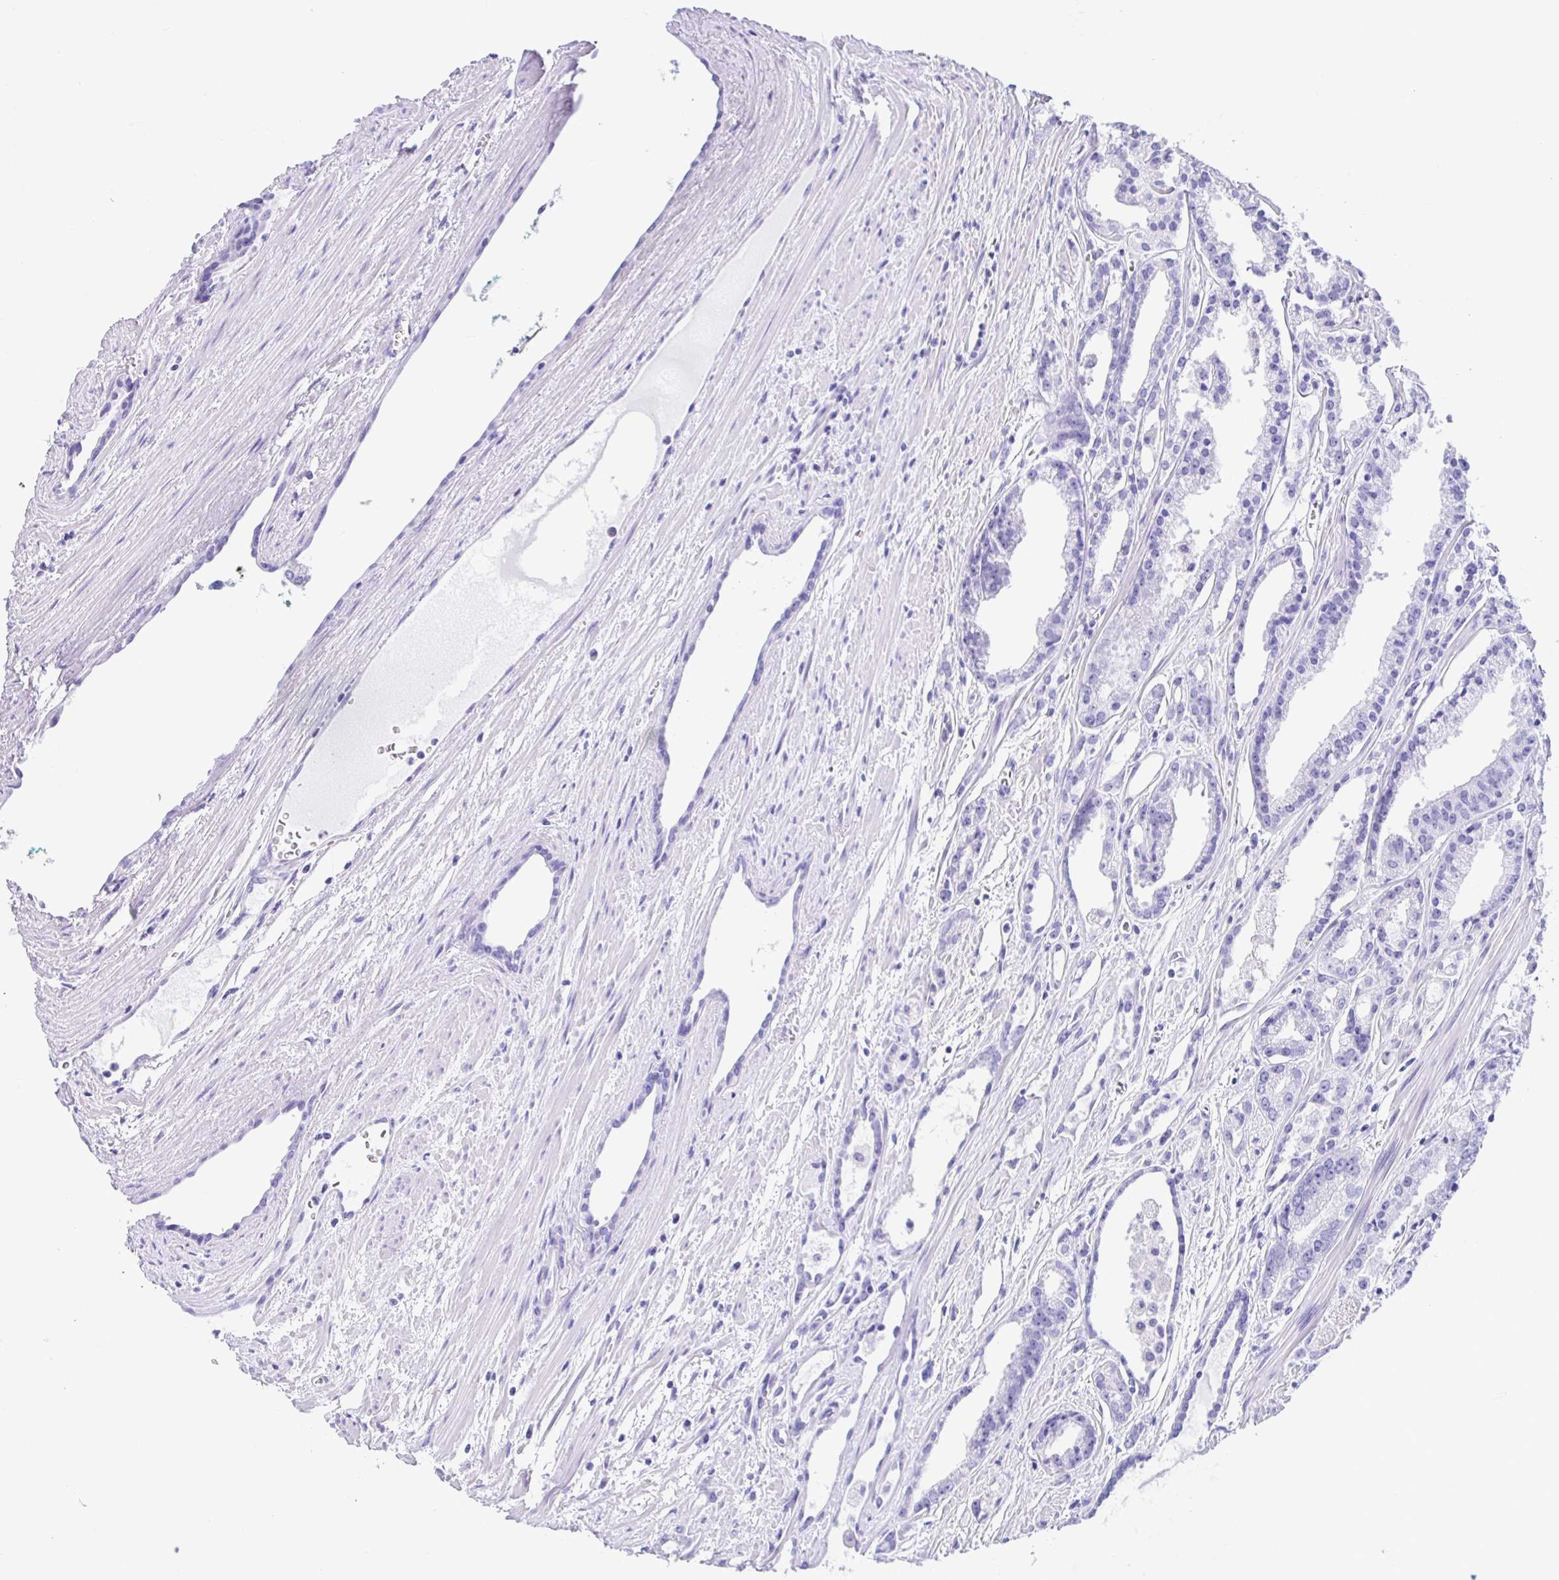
{"staining": {"intensity": "negative", "quantity": "none", "location": "none"}, "tissue": "prostate cancer", "cell_type": "Tumor cells", "image_type": "cancer", "snomed": [{"axis": "morphology", "description": "Adenocarcinoma, High grade"}, {"axis": "topography", "description": "Prostate"}], "caption": "Protein analysis of prostate adenocarcinoma (high-grade) demonstrates no significant positivity in tumor cells.", "gene": "PRAMEF19", "patient": {"sex": "male", "age": 68}}